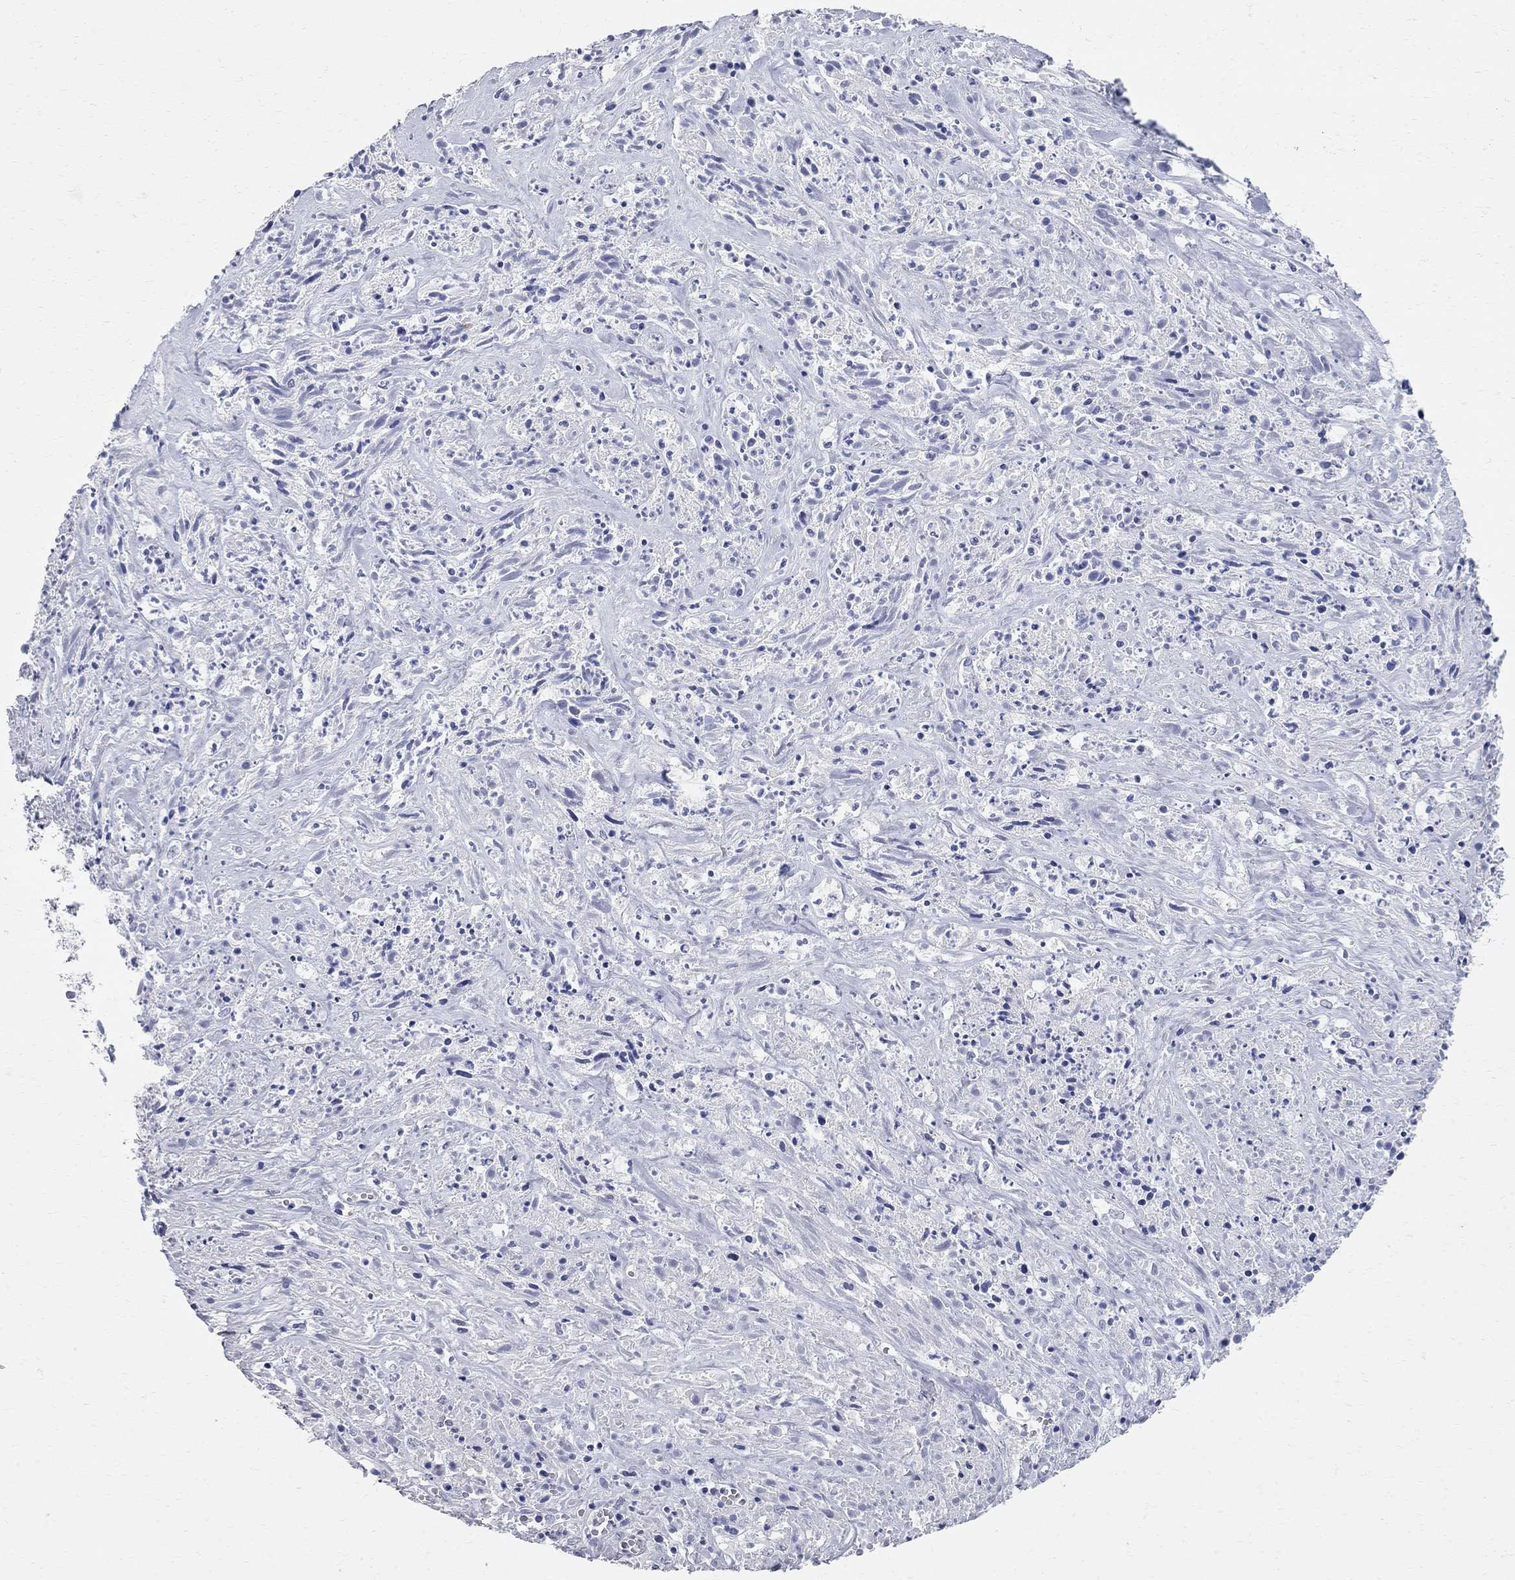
{"staining": {"intensity": "negative", "quantity": "none", "location": "none"}, "tissue": "melanoma", "cell_type": "Tumor cells", "image_type": "cancer", "snomed": [{"axis": "morphology", "description": "Malignant melanoma, NOS"}, {"axis": "topography", "description": "Skin"}], "caption": "Immunohistochemical staining of malignant melanoma displays no significant staining in tumor cells.", "gene": "BPIFB1", "patient": {"sex": "female", "age": 91}}